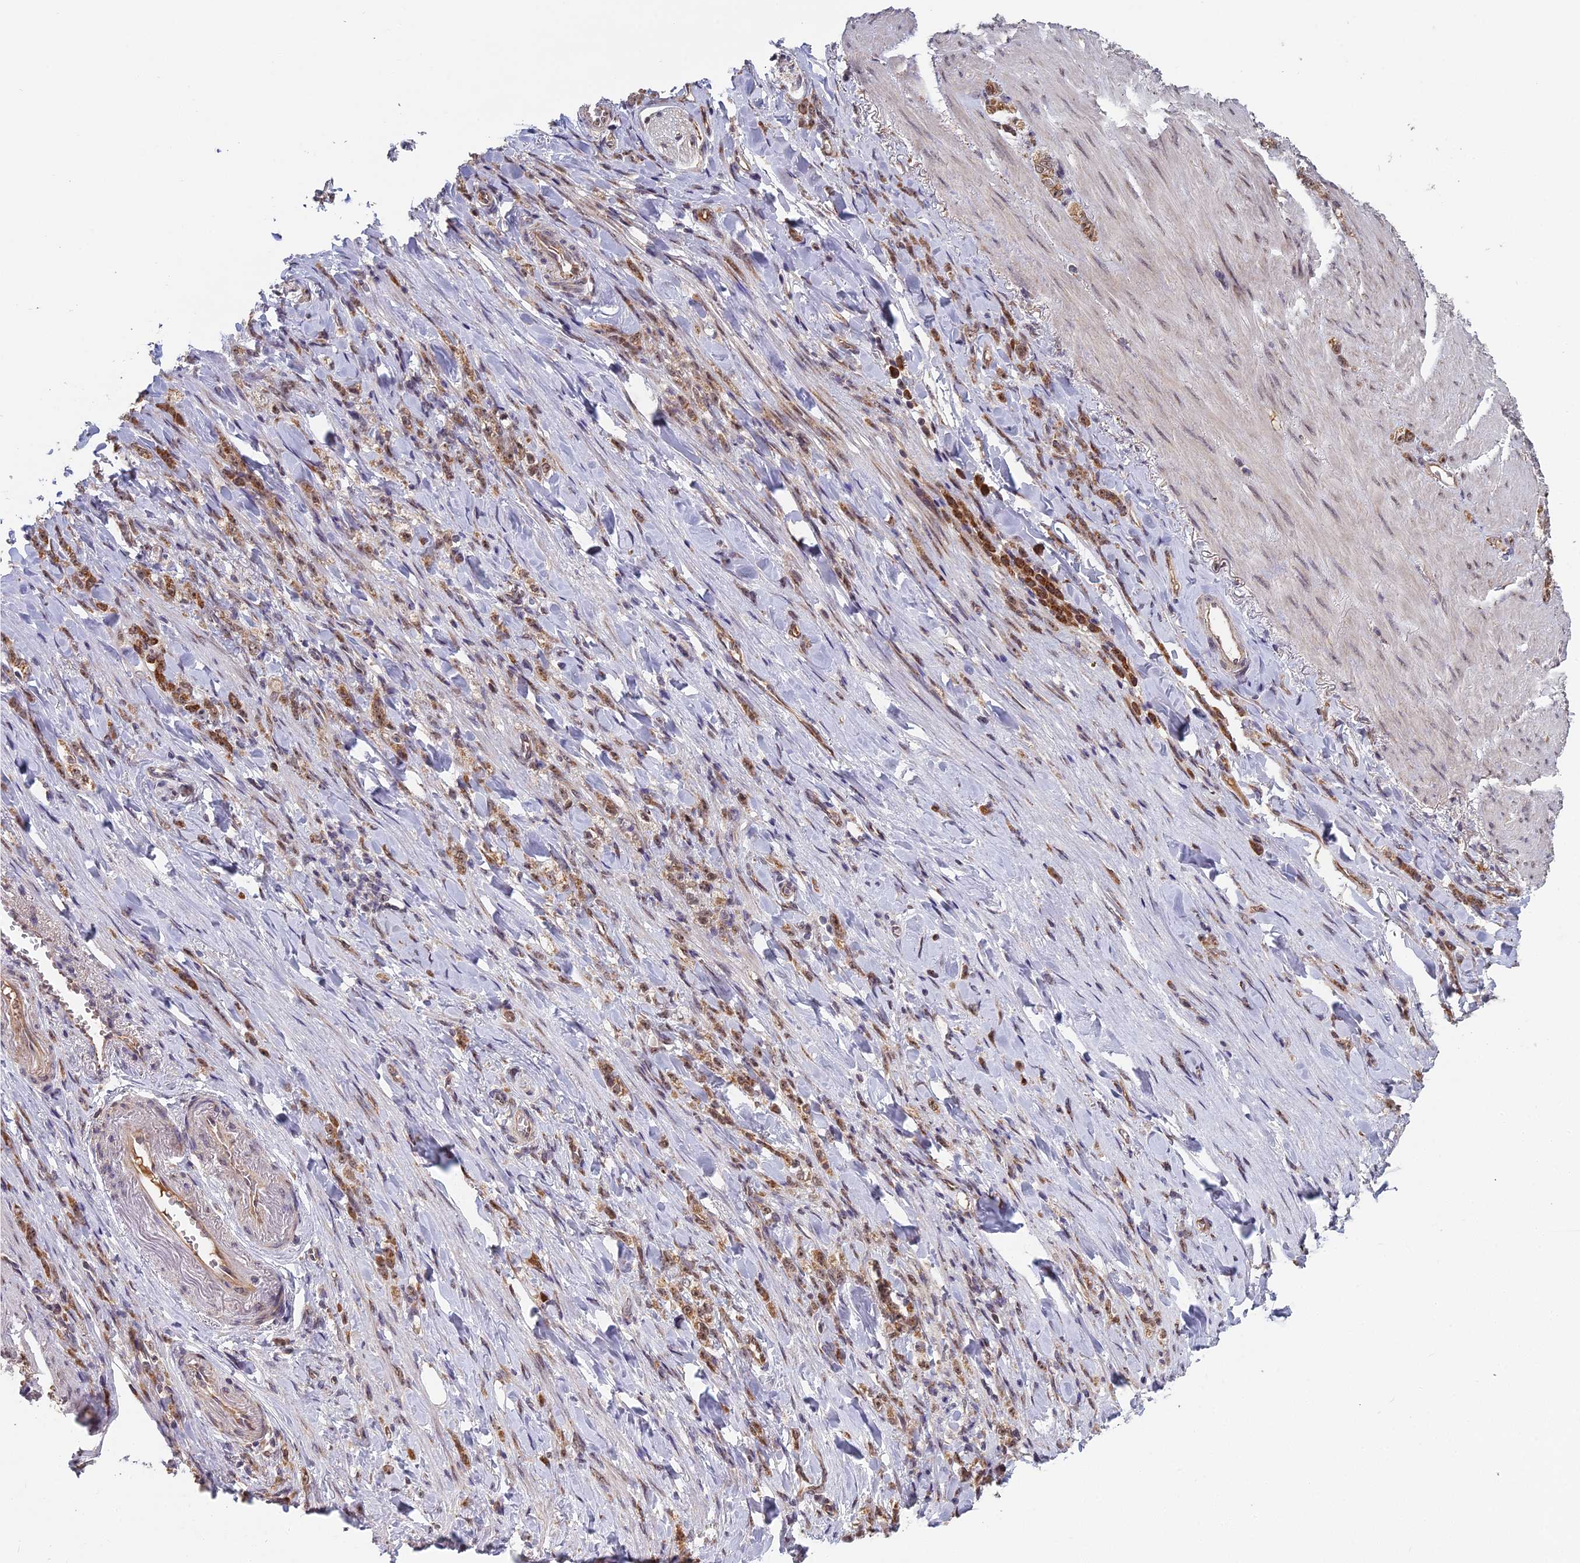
{"staining": {"intensity": "moderate", "quantity": ">75%", "location": "cytoplasmic/membranous,nuclear"}, "tissue": "stomach cancer", "cell_type": "Tumor cells", "image_type": "cancer", "snomed": [{"axis": "morphology", "description": "Normal tissue, NOS"}, {"axis": "morphology", "description": "Adenocarcinoma, NOS"}, {"axis": "topography", "description": "Stomach"}], "caption": "Immunohistochemical staining of stomach adenocarcinoma exhibits medium levels of moderate cytoplasmic/membranous and nuclear expression in approximately >75% of tumor cells.", "gene": "MEOX1", "patient": {"sex": "male", "age": 82}}